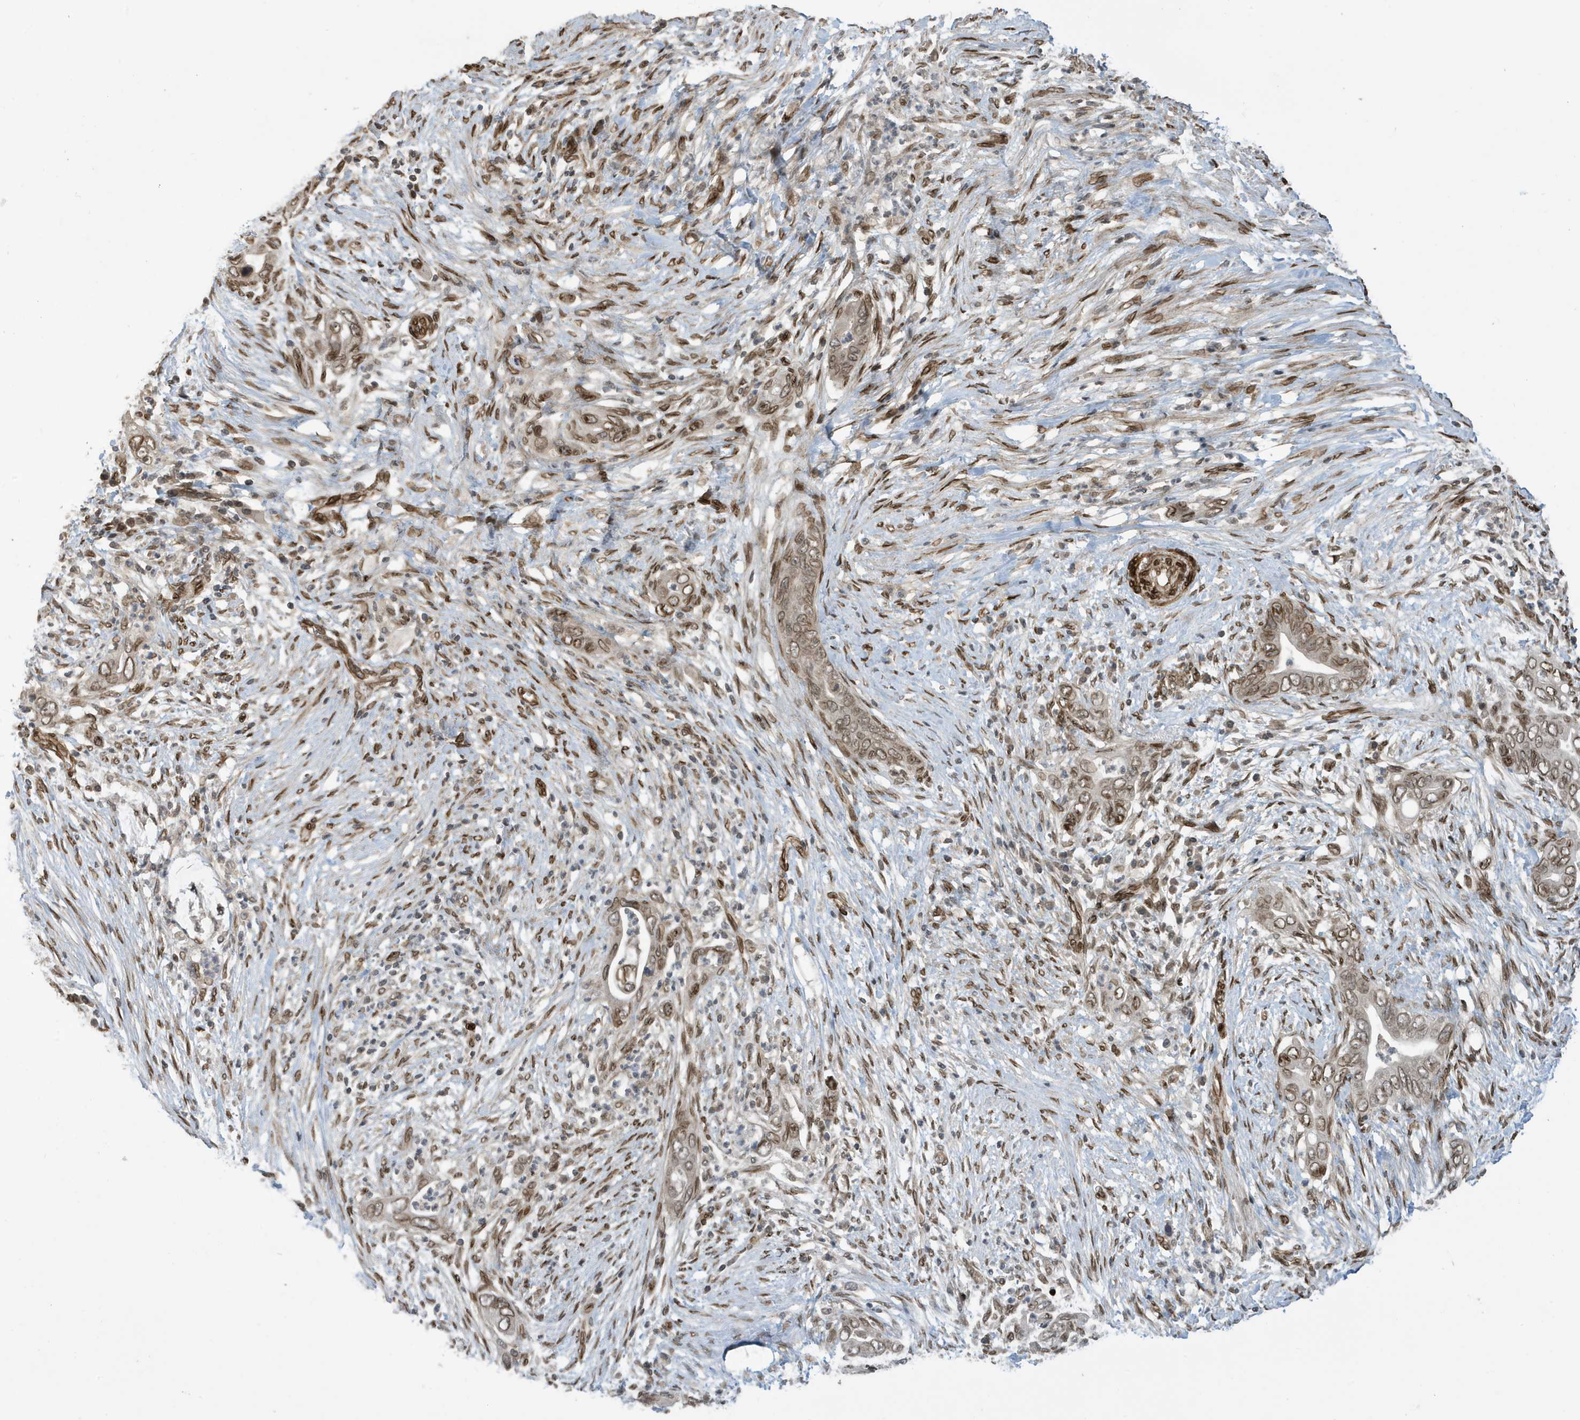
{"staining": {"intensity": "moderate", "quantity": ">75%", "location": "cytoplasmic/membranous,nuclear"}, "tissue": "pancreatic cancer", "cell_type": "Tumor cells", "image_type": "cancer", "snomed": [{"axis": "morphology", "description": "Adenocarcinoma, NOS"}, {"axis": "topography", "description": "Pancreas"}], "caption": "An image showing moderate cytoplasmic/membranous and nuclear staining in about >75% of tumor cells in pancreatic adenocarcinoma, as visualized by brown immunohistochemical staining.", "gene": "DUSP18", "patient": {"sex": "male", "age": 75}}